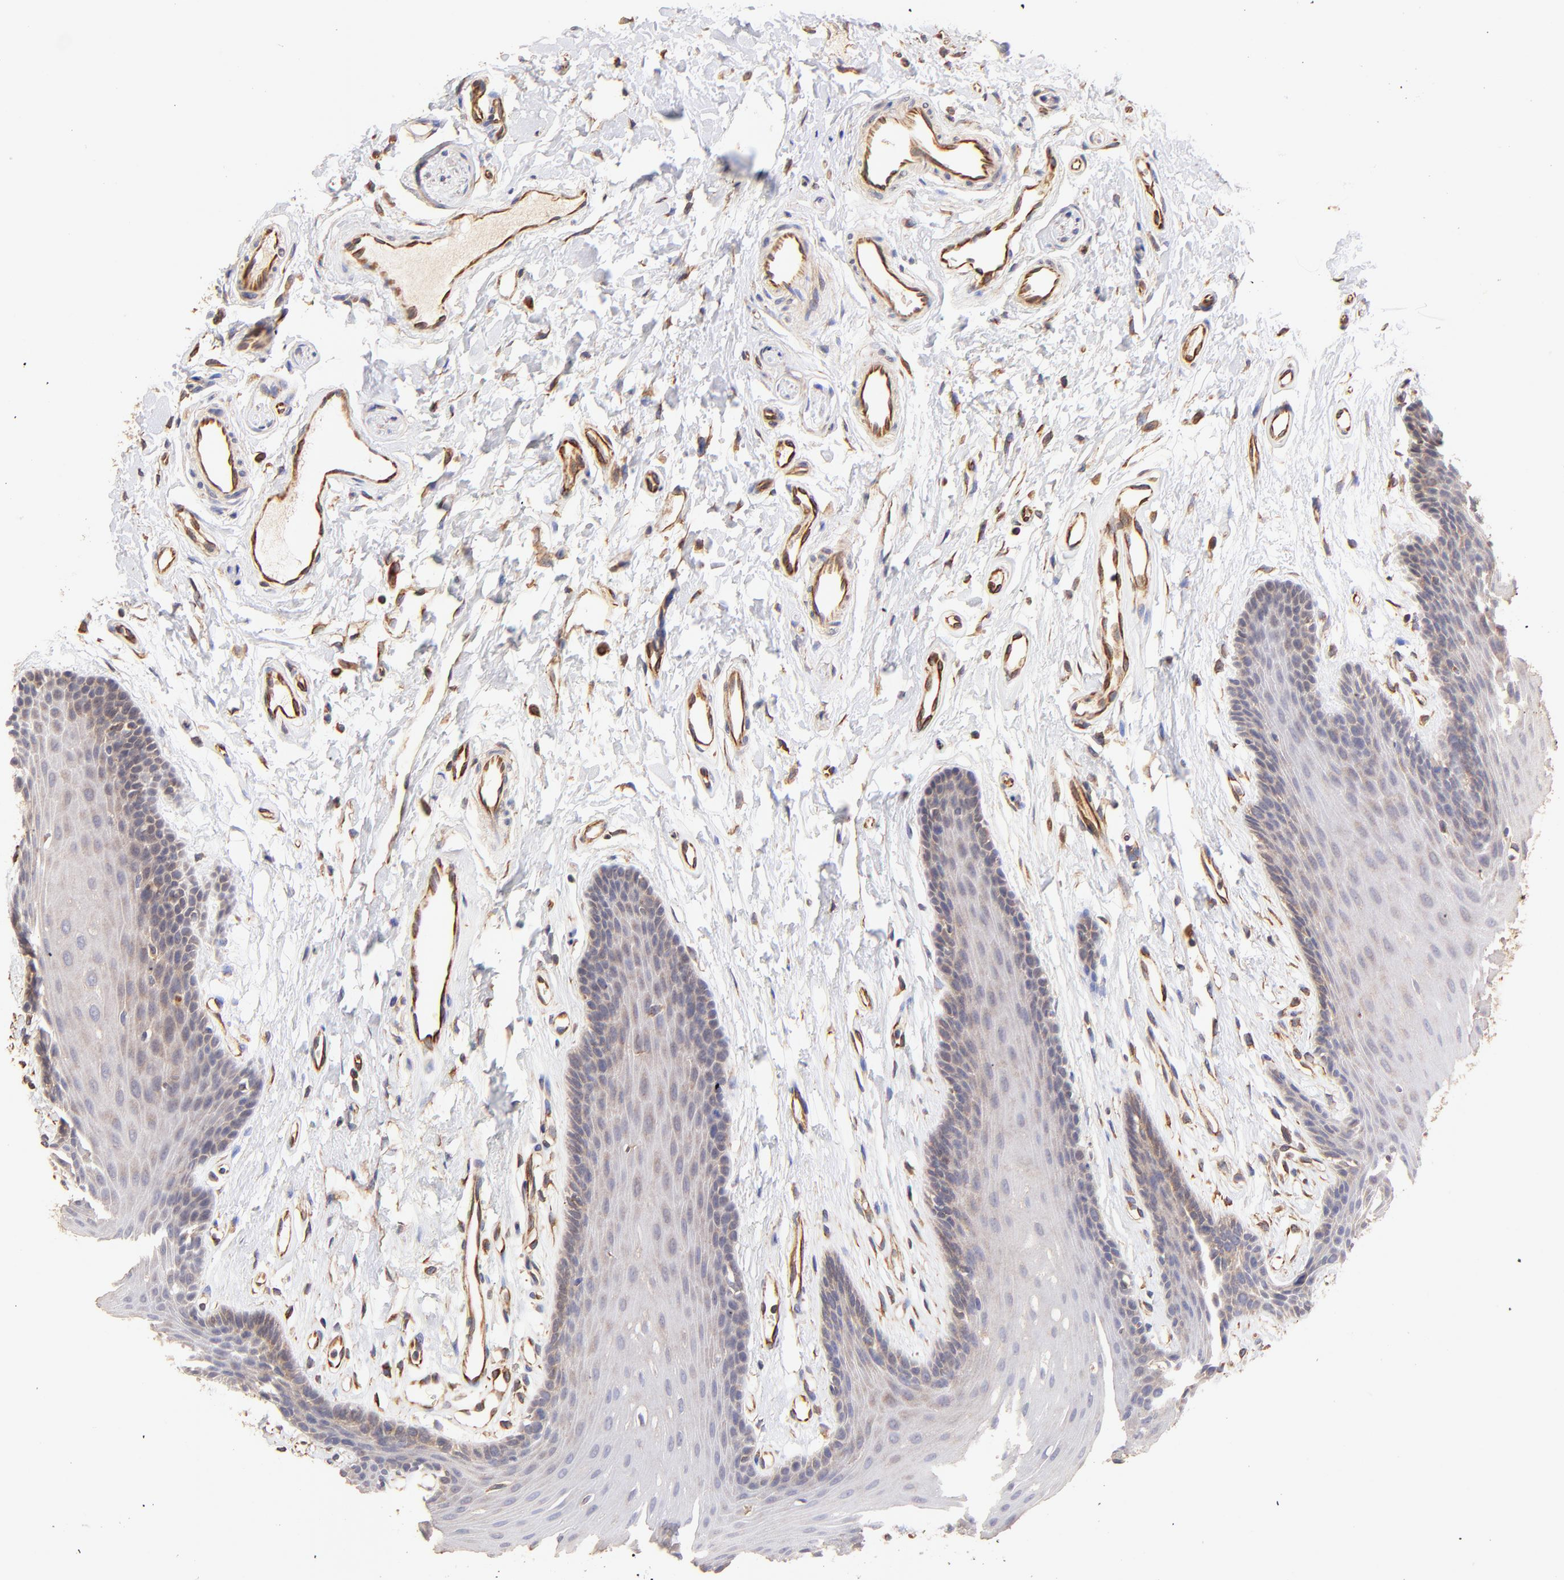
{"staining": {"intensity": "weak", "quantity": "25%-75%", "location": "cytoplasmic/membranous"}, "tissue": "oral mucosa", "cell_type": "Squamous epithelial cells", "image_type": "normal", "snomed": [{"axis": "morphology", "description": "Normal tissue, NOS"}, {"axis": "topography", "description": "Oral tissue"}], "caption": "This is a micrograph of IHC staining of benign oral mucosa, which shows weak expression in the cytoplasmic/membranous of squamous epithelial cells.", "gene": "TNFAIP3", "patient": {"sex": "male", "age": 62}}